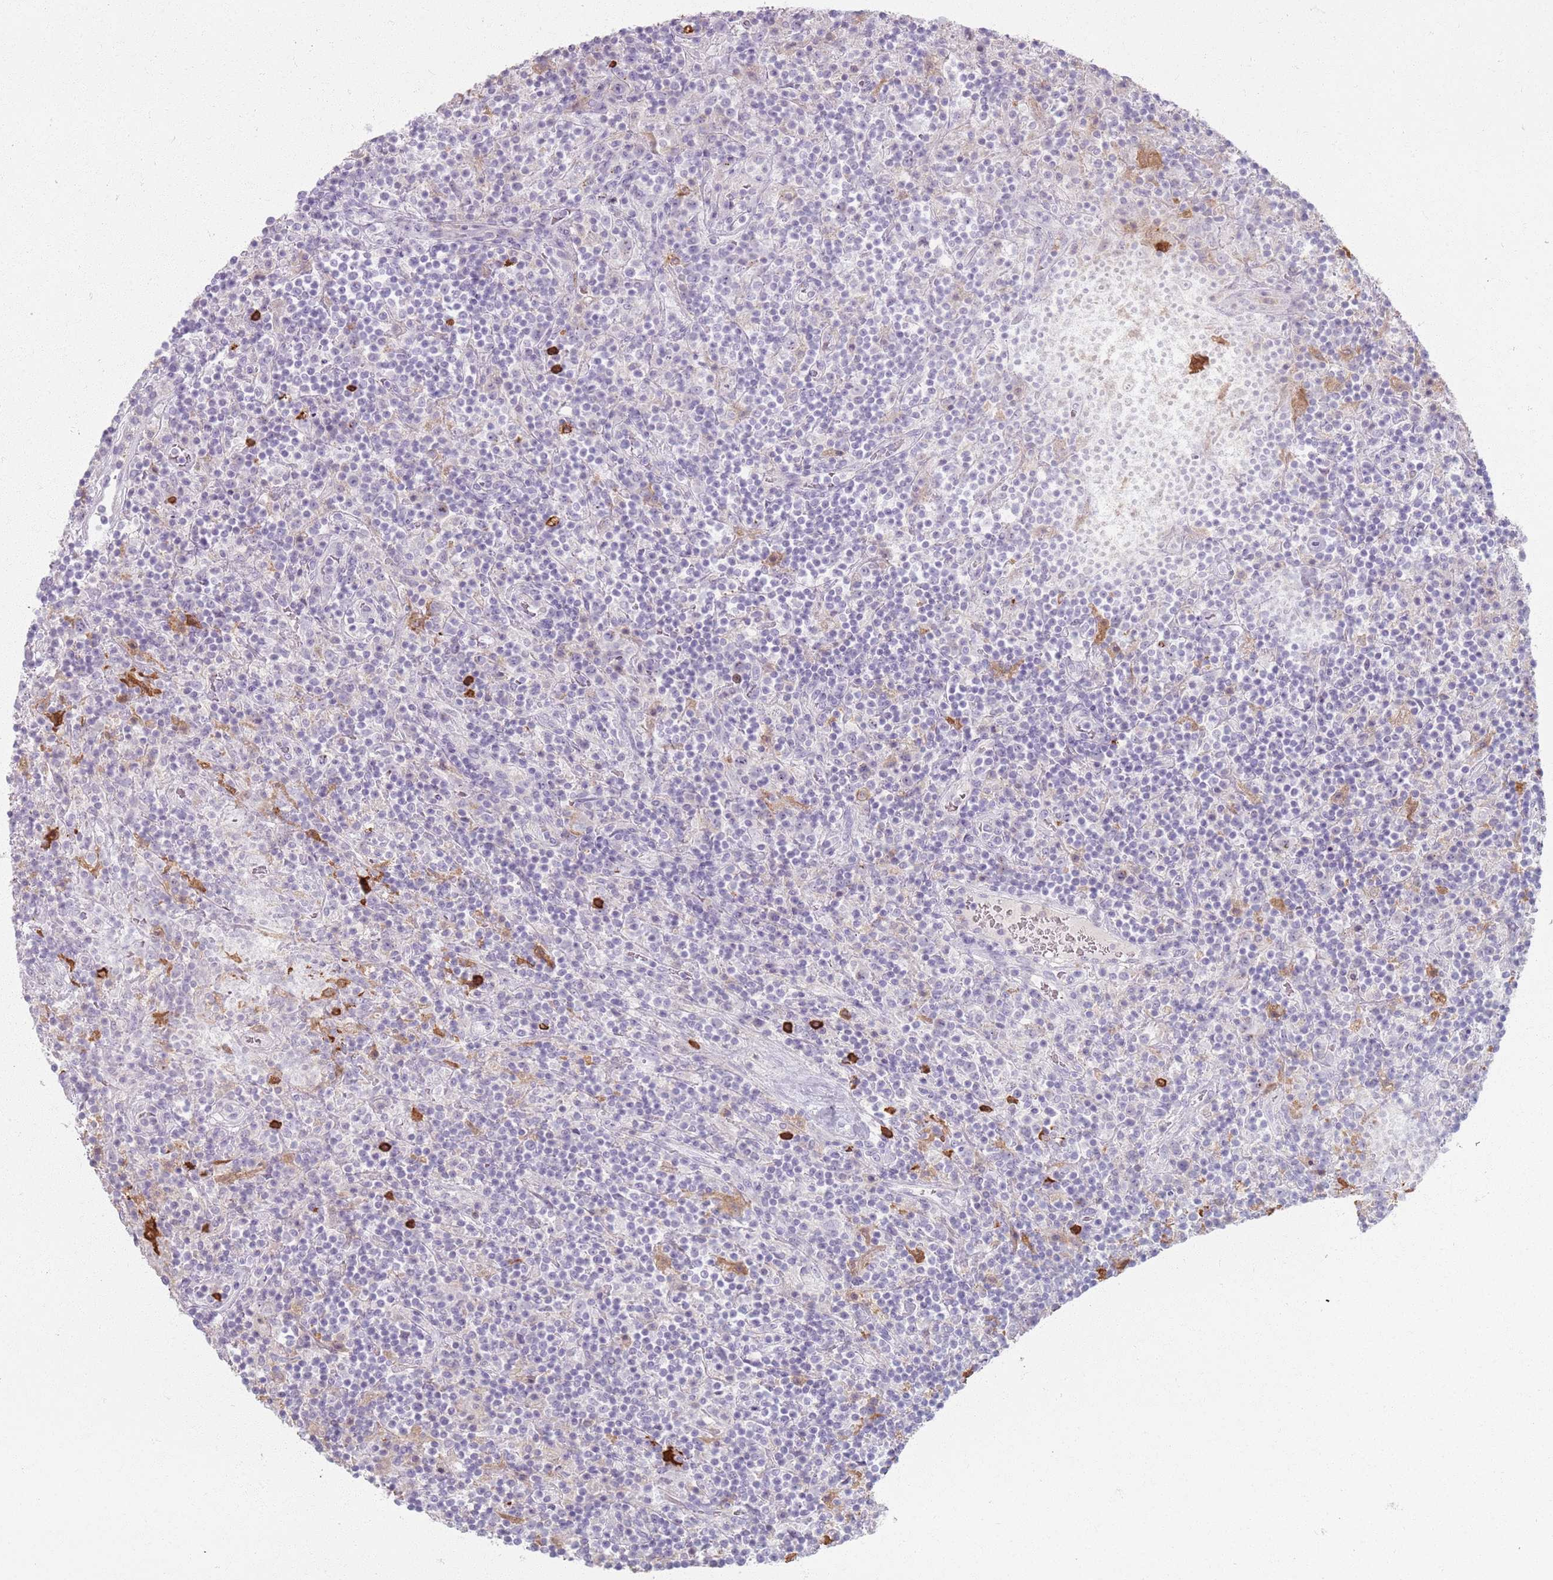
{"staining": {"intensity": "negative", "quantity": "none", "location": "none"}, "tissue": "lymphoma", "cell_type": "Tumor cells", "image_type": "cancer", "snomed": [{"axis": "morphology", "description": "Hodgkin's disease, NOS"}, {"axis": "topography", "description": "Lymph node"}], "caption": "Tumor cells are negative for brown protein staining in lymphoma. (Brightfield microscopy of DAB IHC at high magnification).", "gene": "GDPGP1", "patient": {"sex": "male", "age": 70}}